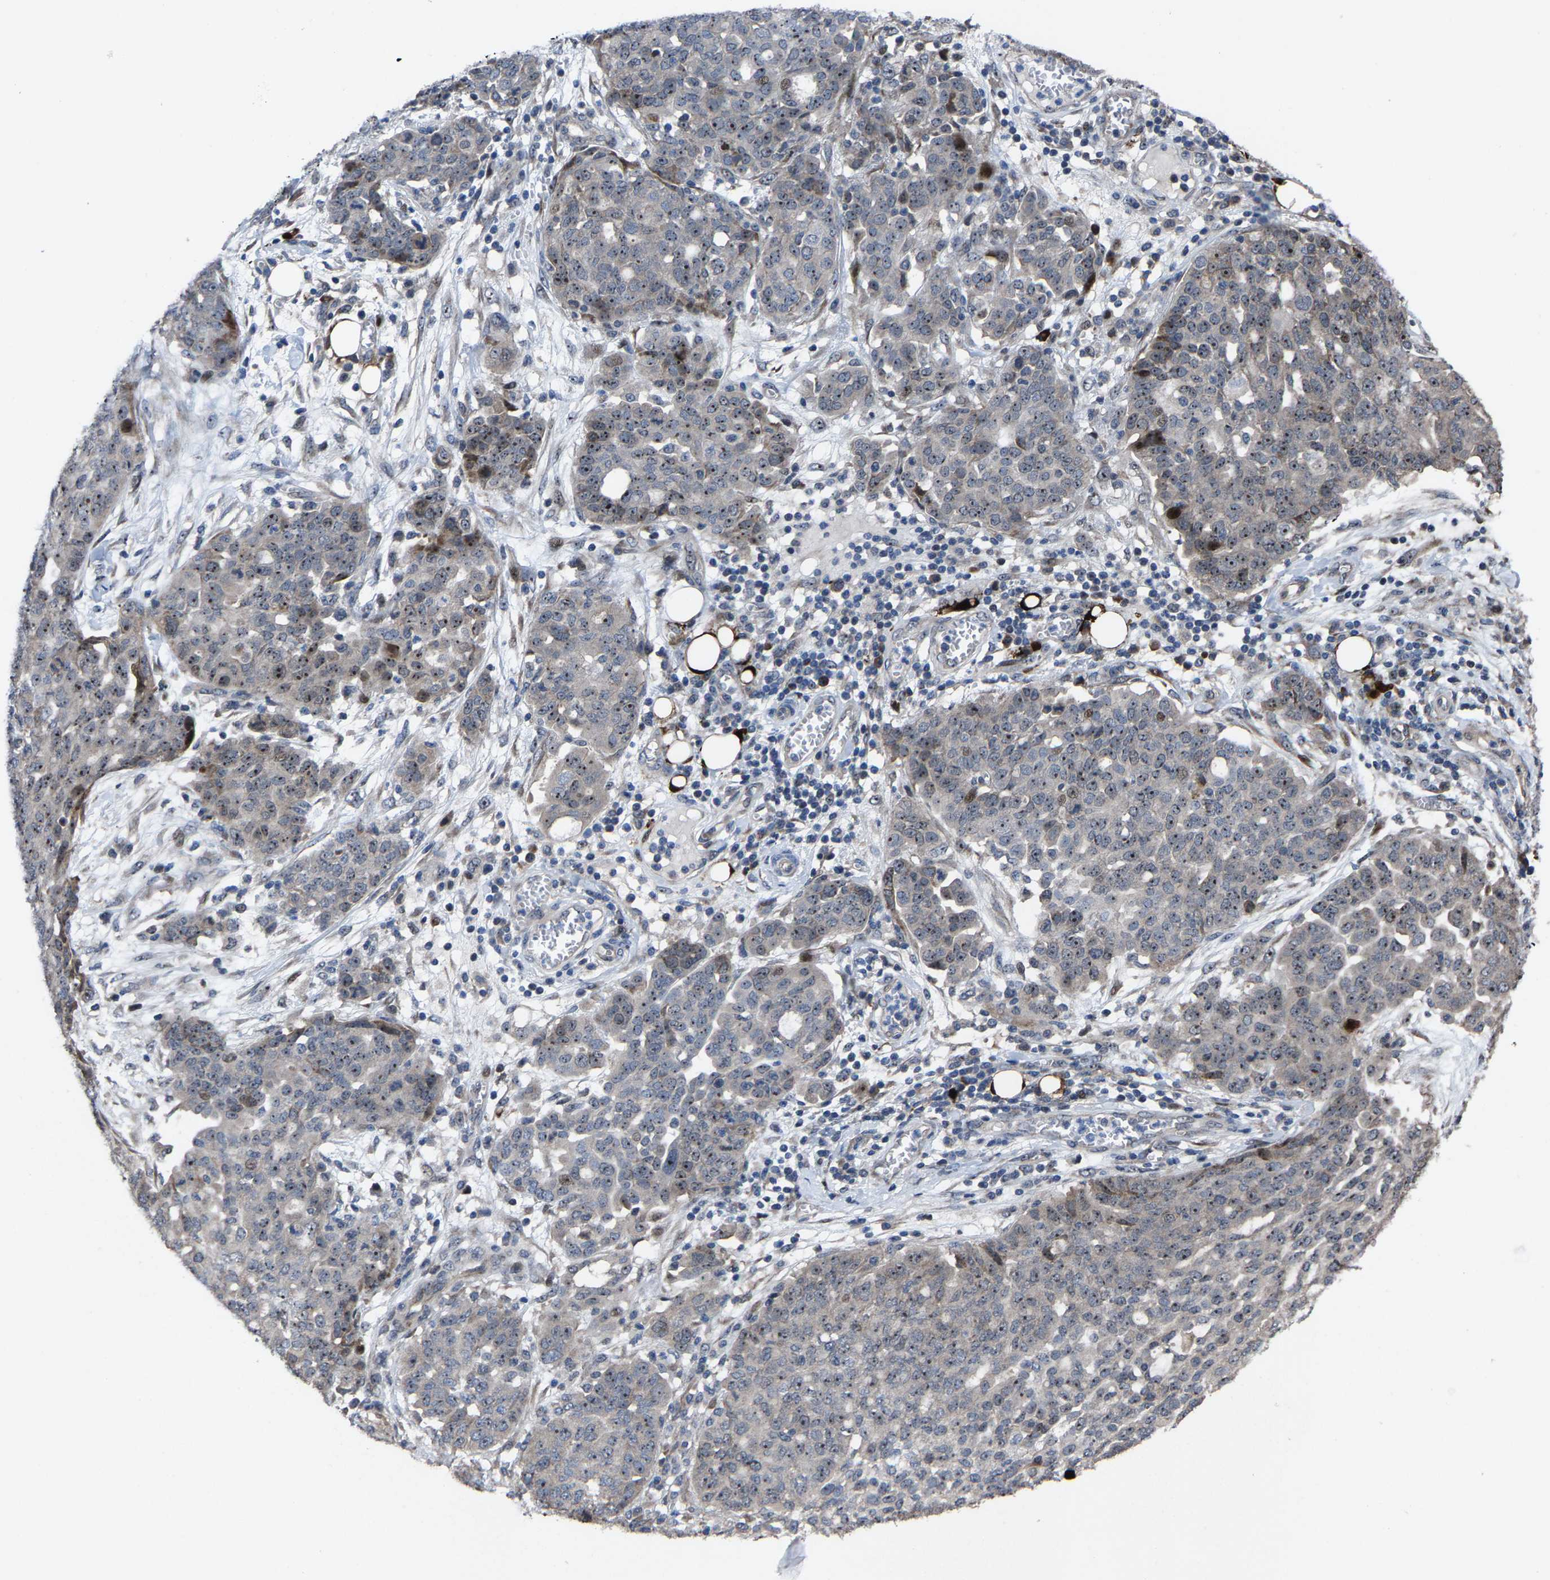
{"staining": {"intensity": "moderate", "quantity": ">75%", "location": "cytoplasmic/membranous,nuclear"}, "tissue": "ovarian cancer", "cell_type": "Tumor cells", "image_type": "cancer", "snomed": [{"axis": "morphology", "description": "Cystadenocarcinoma, serous, NOS"}, {"axis": "topography", "description": "Soft tissue"}, {"axis": "topography", "description": "Ovary"}], "caption": "The photomicrograph exhibits immunohistochemical staining of serous cystadenocarcinoma (ovarian). There is moderate cytoplasmic/membranous and nuclear staining is identified in about >75% of tumor cells.", "gene": "HAUS6", "patient": {"sex": "female", "age": 57}}